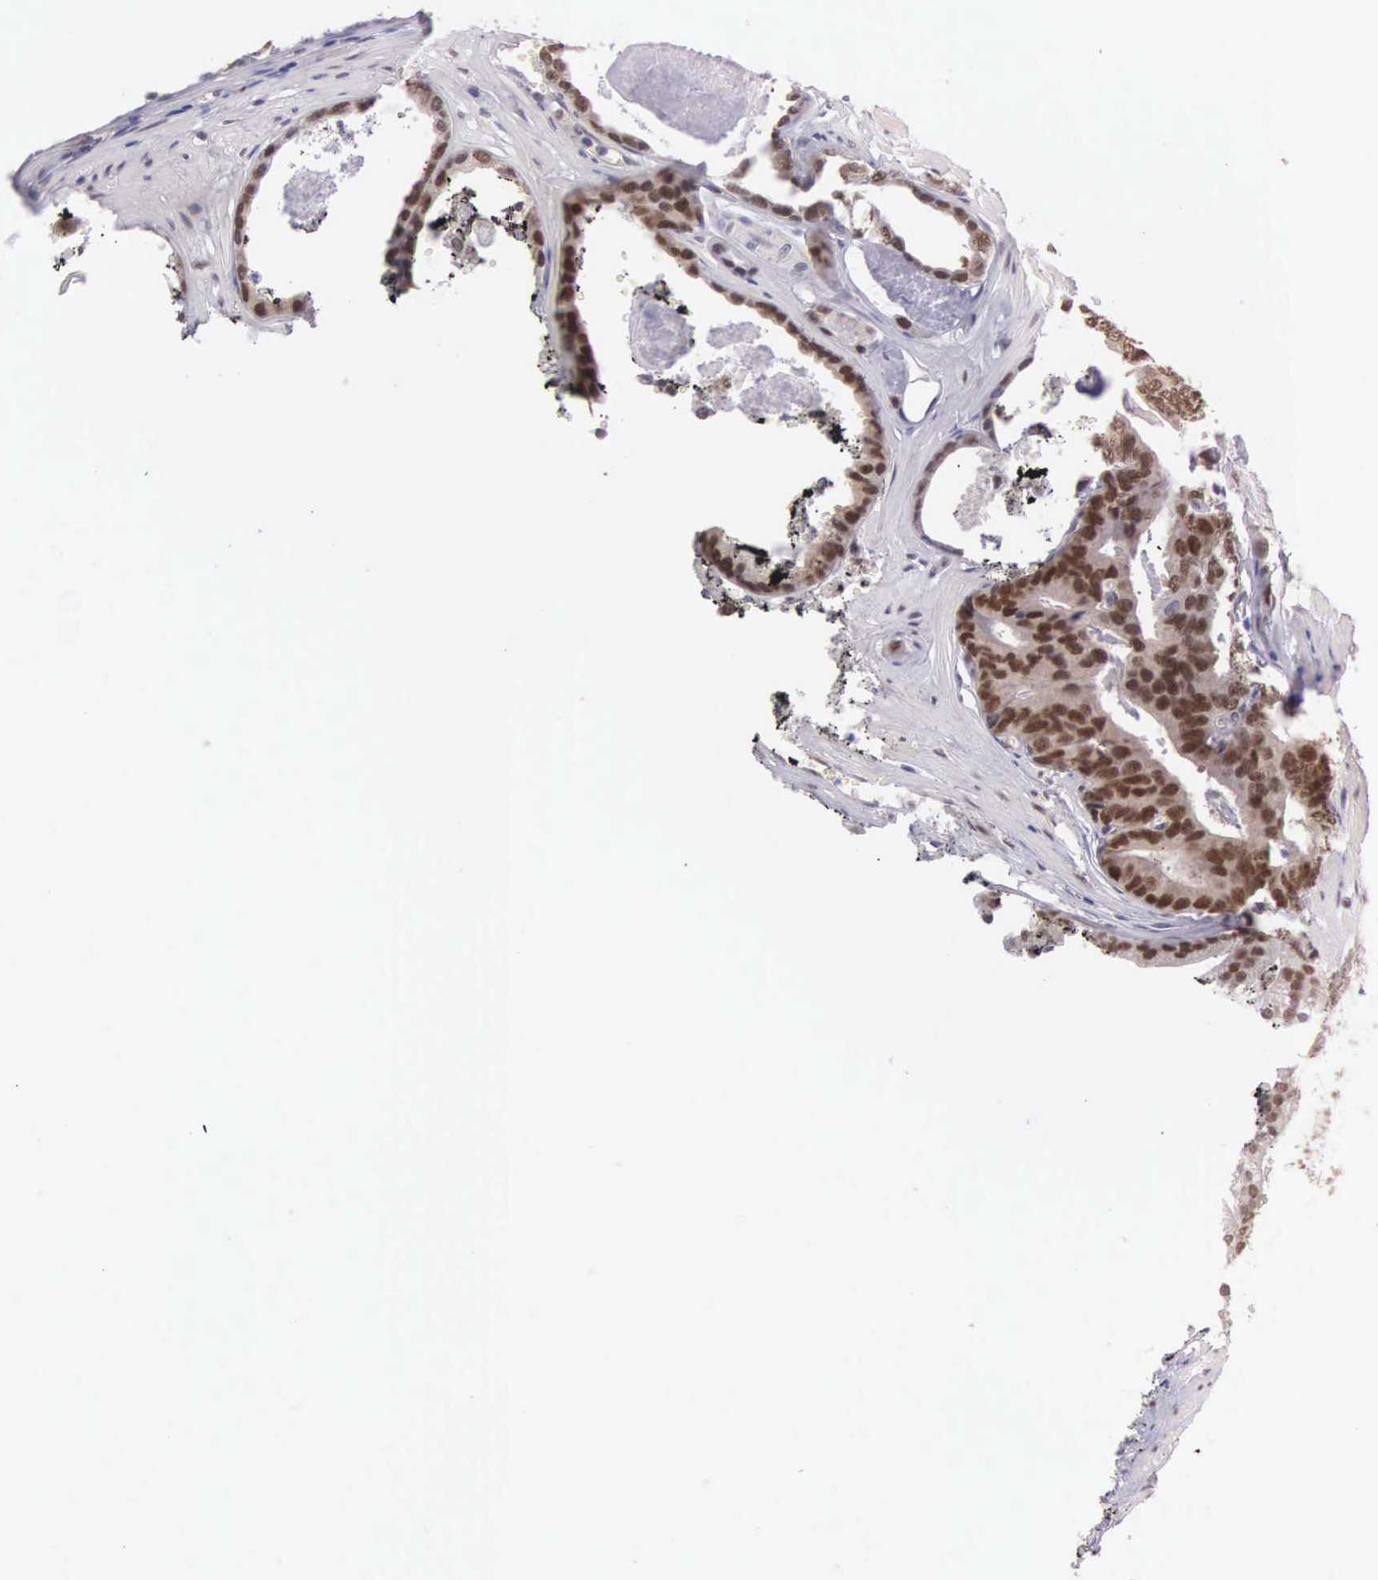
{"staining": {"intensity": "strong", "quantity": ">75%", "location": "nuclear"}, "tissue": "prostate cancer", "cell_type": "Tumor cells", "image_type": "cancer", "snomed": [{"axis": "morphology", "description": "Adenocarcinoma, High grade"}, {"axis": "topography", "description": "Prostate"}], "caption": "A micrograph of adenocarcinoma (high-grade) (prostate) stained for a protein exhibits strong nuclear brown staining in tumor cells. The protein is shown in brown color, while the nuclei are stained blue.", "gene": "CCDC117", "patient": {"sex": "male", "age": 56}}